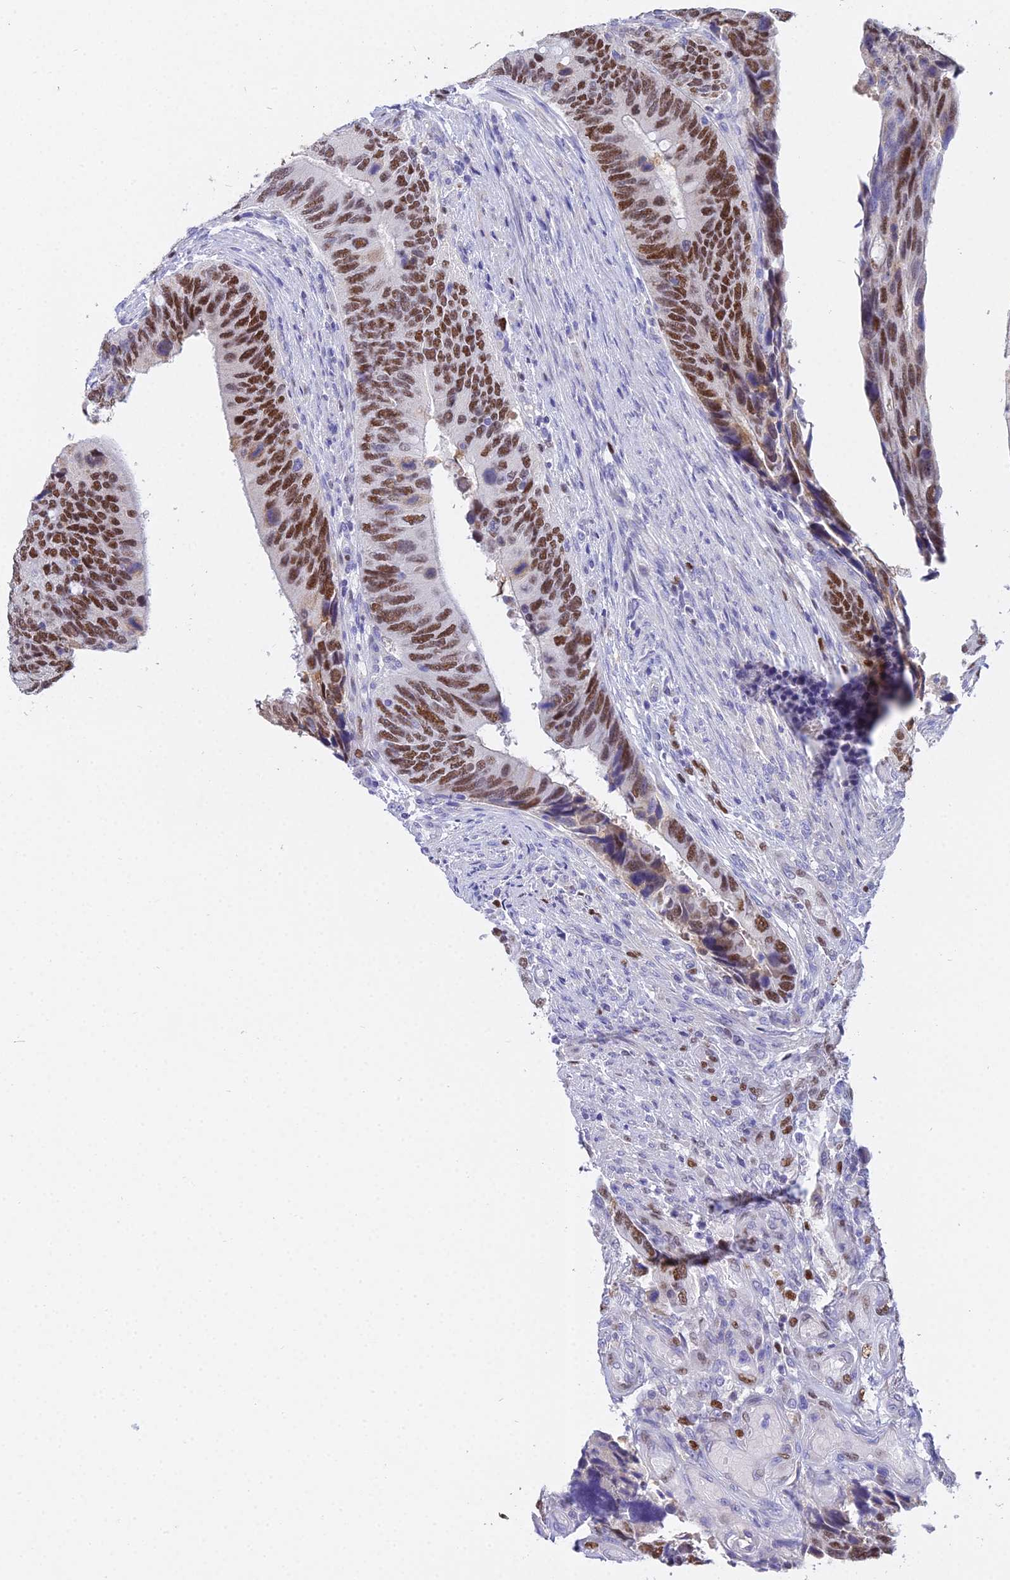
{"staining": {"intensity": "strong", "quantity": ">75%", "location": "nuclear"}, "tissue": "colorectal cancer", "cell_type": "Tumor cells", "image_type": "cancer", "snomed": [{"axis": "morphology", "description": "Adenocarcinoma, NOS"}, {"axis": "topography", "description": "Colon"}], "caption": "Colorectal cancer (adenocarcinoma) was stained to show a protein in brown. There is high levels of strong nuclear staining in about >75% of tumor cells. (DAB (3,3'-diaminobenzidine) IHC, brown staining for protein, blue staining for nuclei).", "gene": "MCM2", "patient": {"sex": "male", "age": 87}}